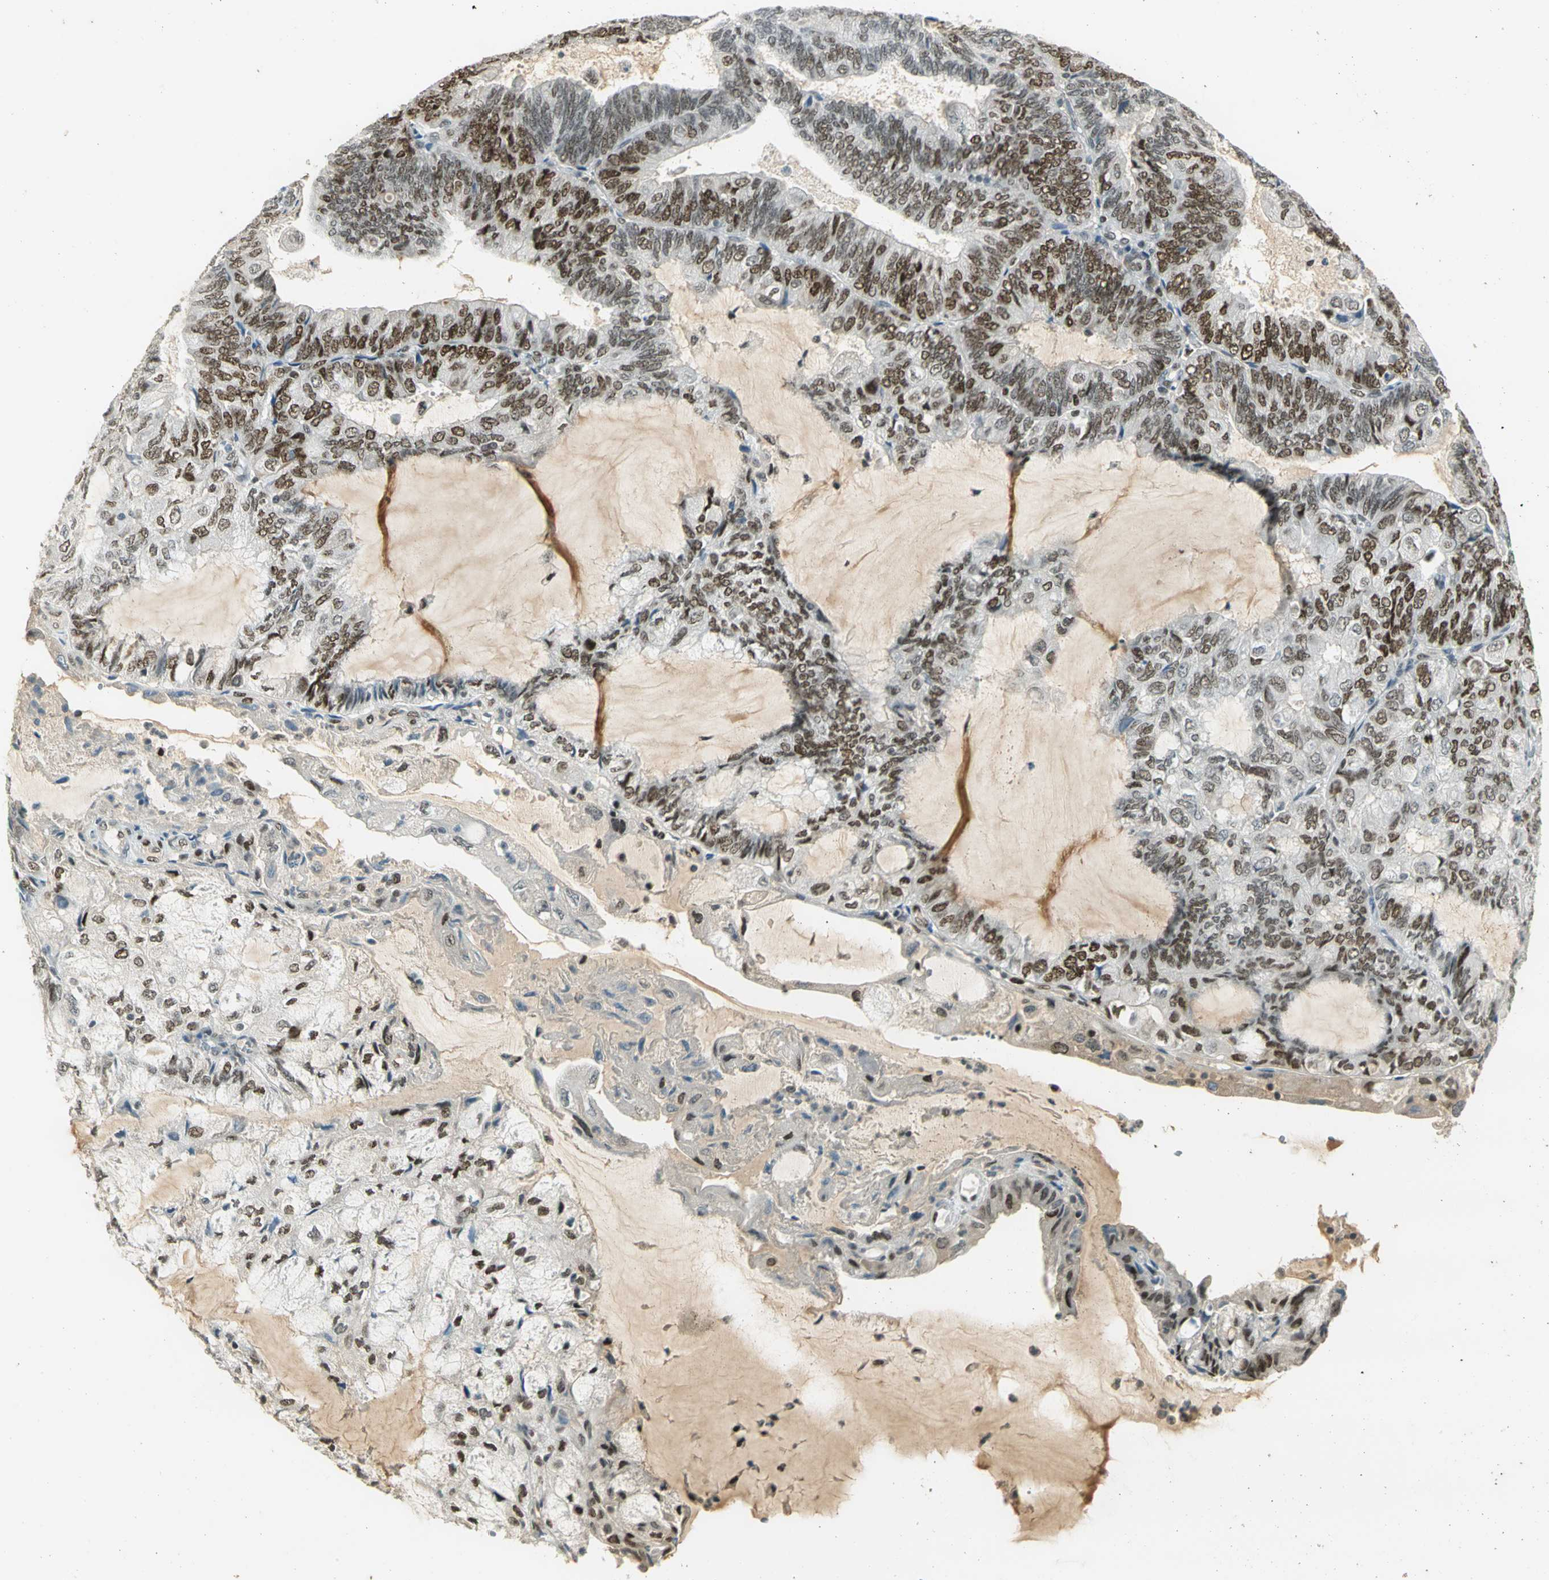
{"staining": {"intensity": "strong", "quantity": ">75%", "location": "nuclear"}, "tissue": "endometrial cancer", "cell_type": "Tumor cells", "image_type": "cancer", "snomed": [{"axis": "morphology", "description": "Adenocarcinoma, NOS"}, {"axis": "topography", "description": "Endometrium"}], "caption": "Tumor cells reveal high levels of strong nuclear expression in approximately >75% of cells in endometrial cancer (adenocarcinoma).", "gene": "AK6", "patient": {"sex": "female", "age": 81}}